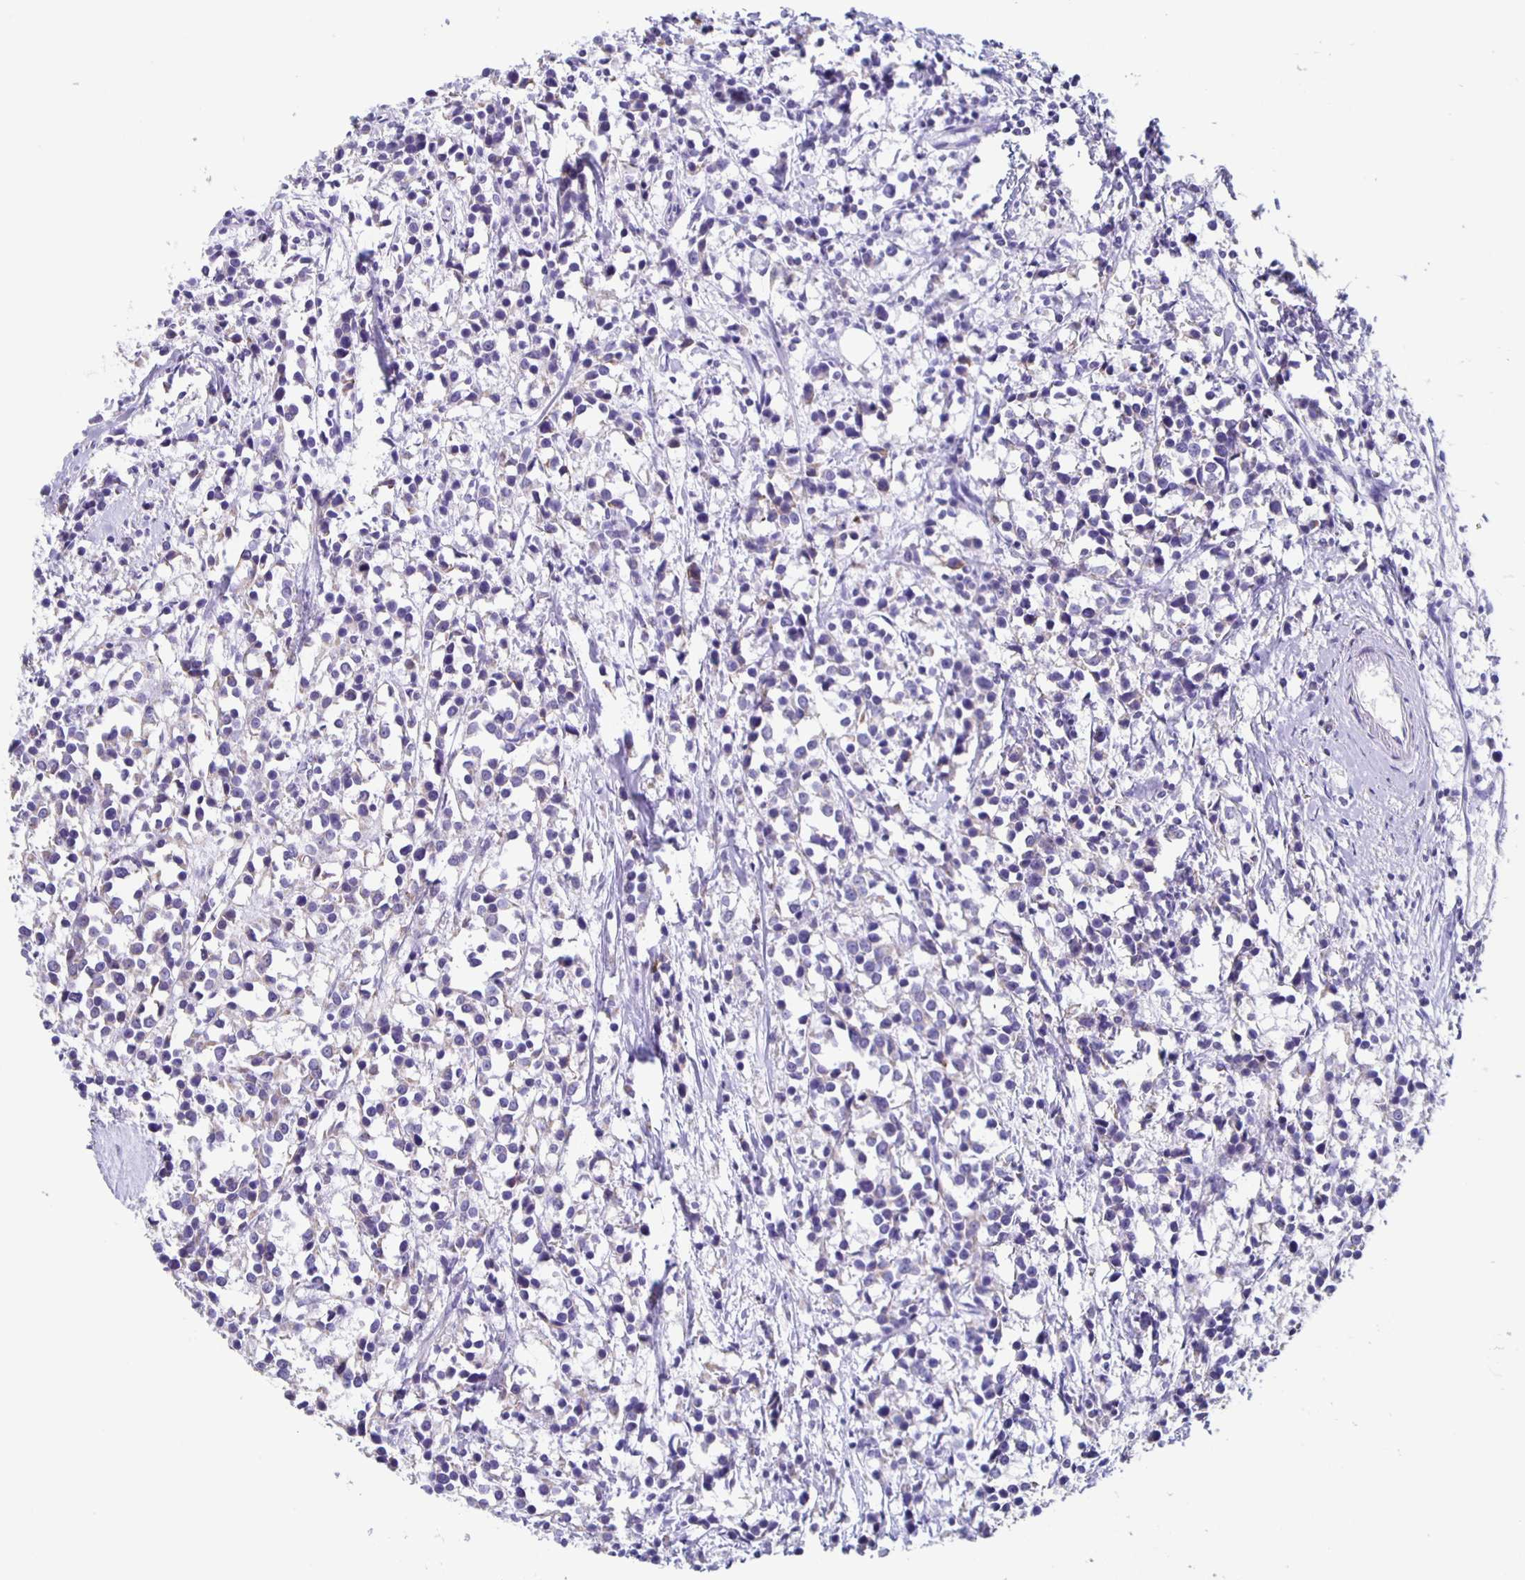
{"staining": {"intensity": "negative", "quantity": "none", "location": "none"}, "tissue": "breast cancer", "cell_type": "Tumor cells", "image_type": "cancer", "snomed": [{"axis": "morphology", "description": "Duct carcinoma"}, {"axis": "topography", "description": "Breast"}], "caption": "This image is of infiltrating ductal carcinoma (breast) stained with immunohistochemistry to label a protein in brown with the nuclei are counter-stained blue. There is no expression in tumor cells. (Immunohistochemistry (ihc), brightfield microscopy, high magnification).", "gene": "TPPP", "patient": {"sex": "female", "age": 80}}